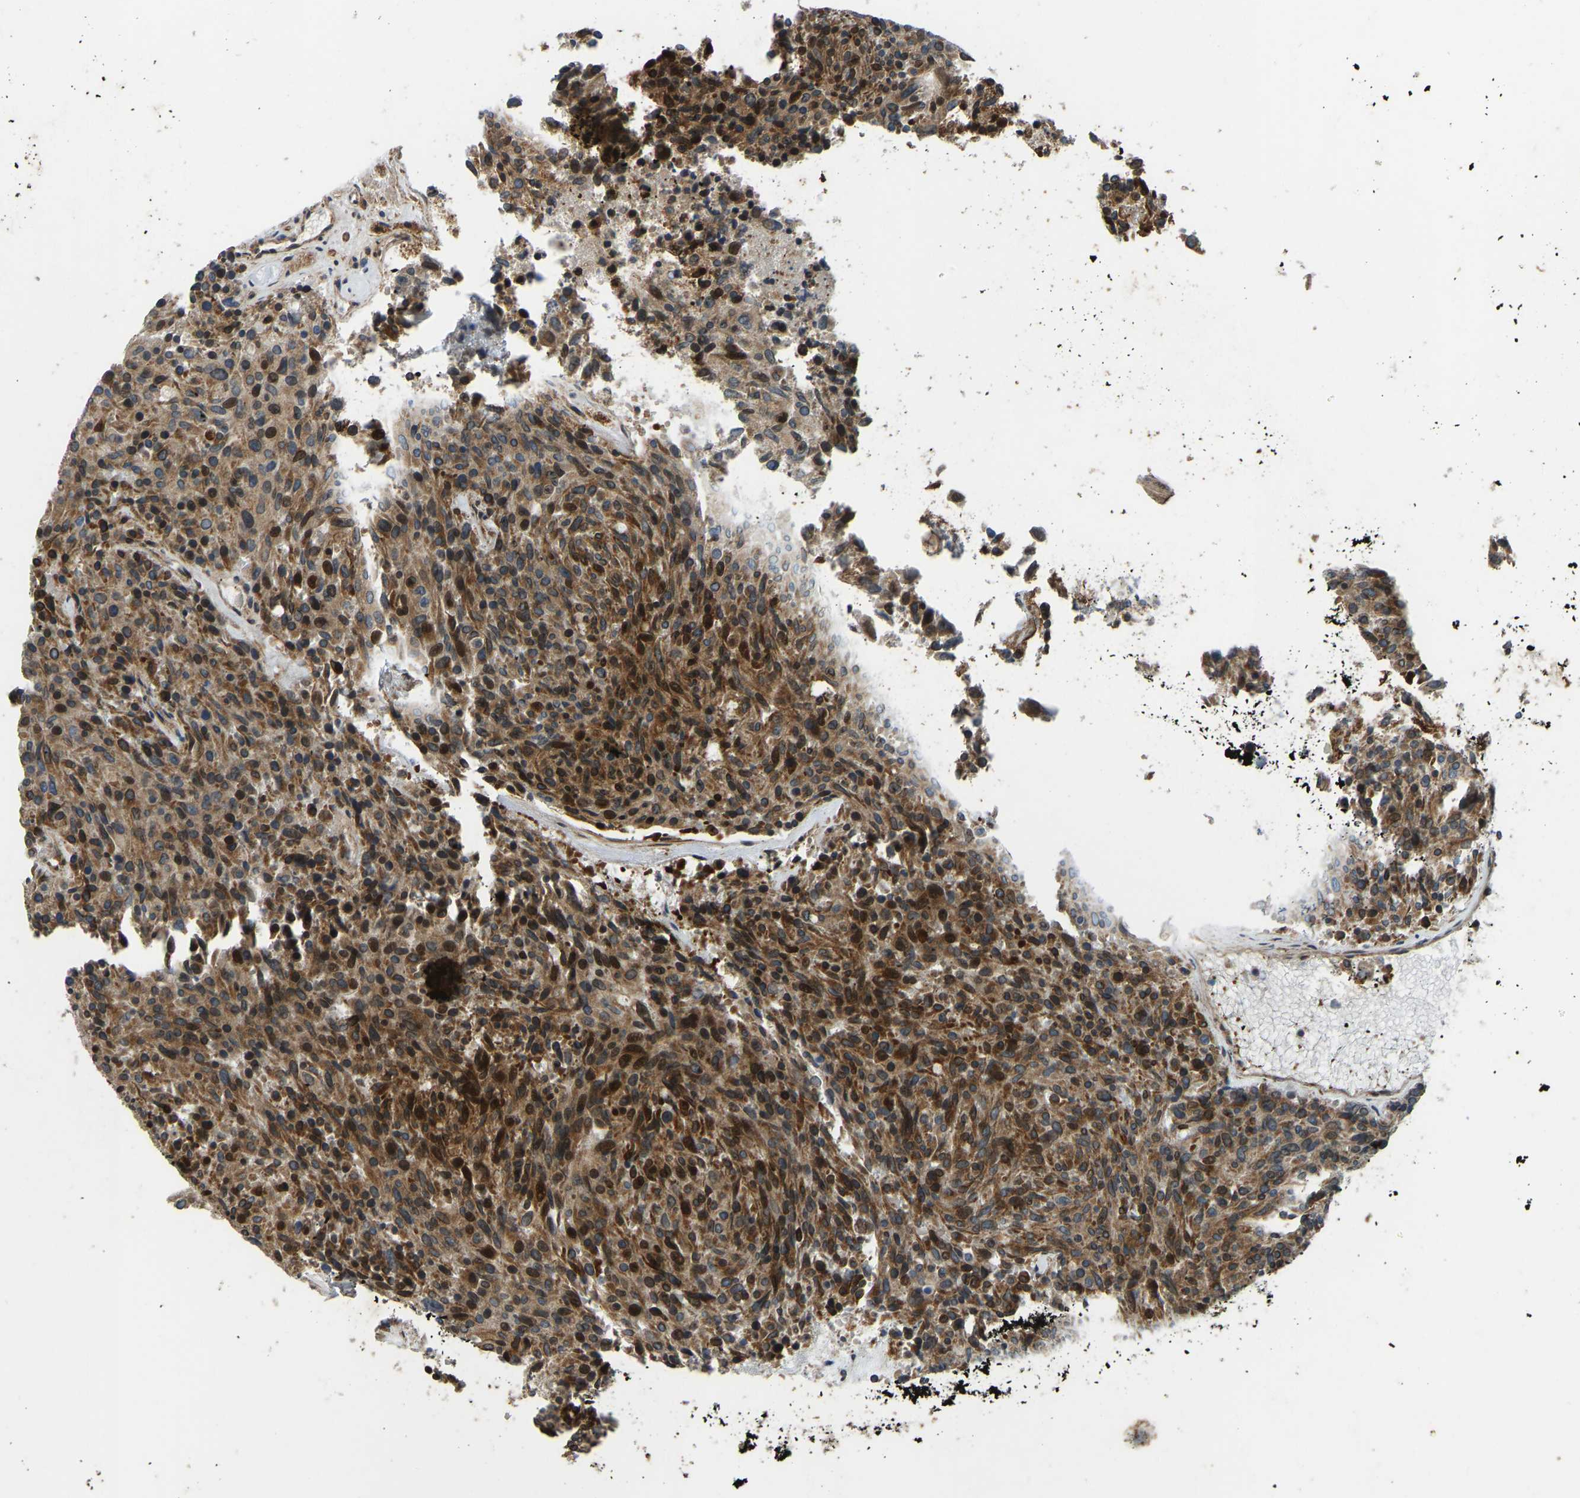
{"staining": {"intensity": "strong", "quantity": ">75%", "location": "cytoplasmic/membranous,nuclear"}, "tissue": "carcinoid", "cell_type": "Tumor cells", "image_type": "cancer", "snomed": [{"axis": "morphology", "description": "Carcinoid, malignant, NOS"}, {"axis": "topography", "description": "Pancreas"}], "caption": "Protein expression by immunohistochemistry demonstrates strong cytoplasmic/membranous and nuclear positivity in approximately >75% of tumor cells in malignant carcinoid. The staining was performed using DAB to visualize the protein expression in brown, while the nuclei were stained in blue with hematoxylin (Magnification: 20x).", "gene": "OS9", "patient": {"sex": "female", "age": 54}}